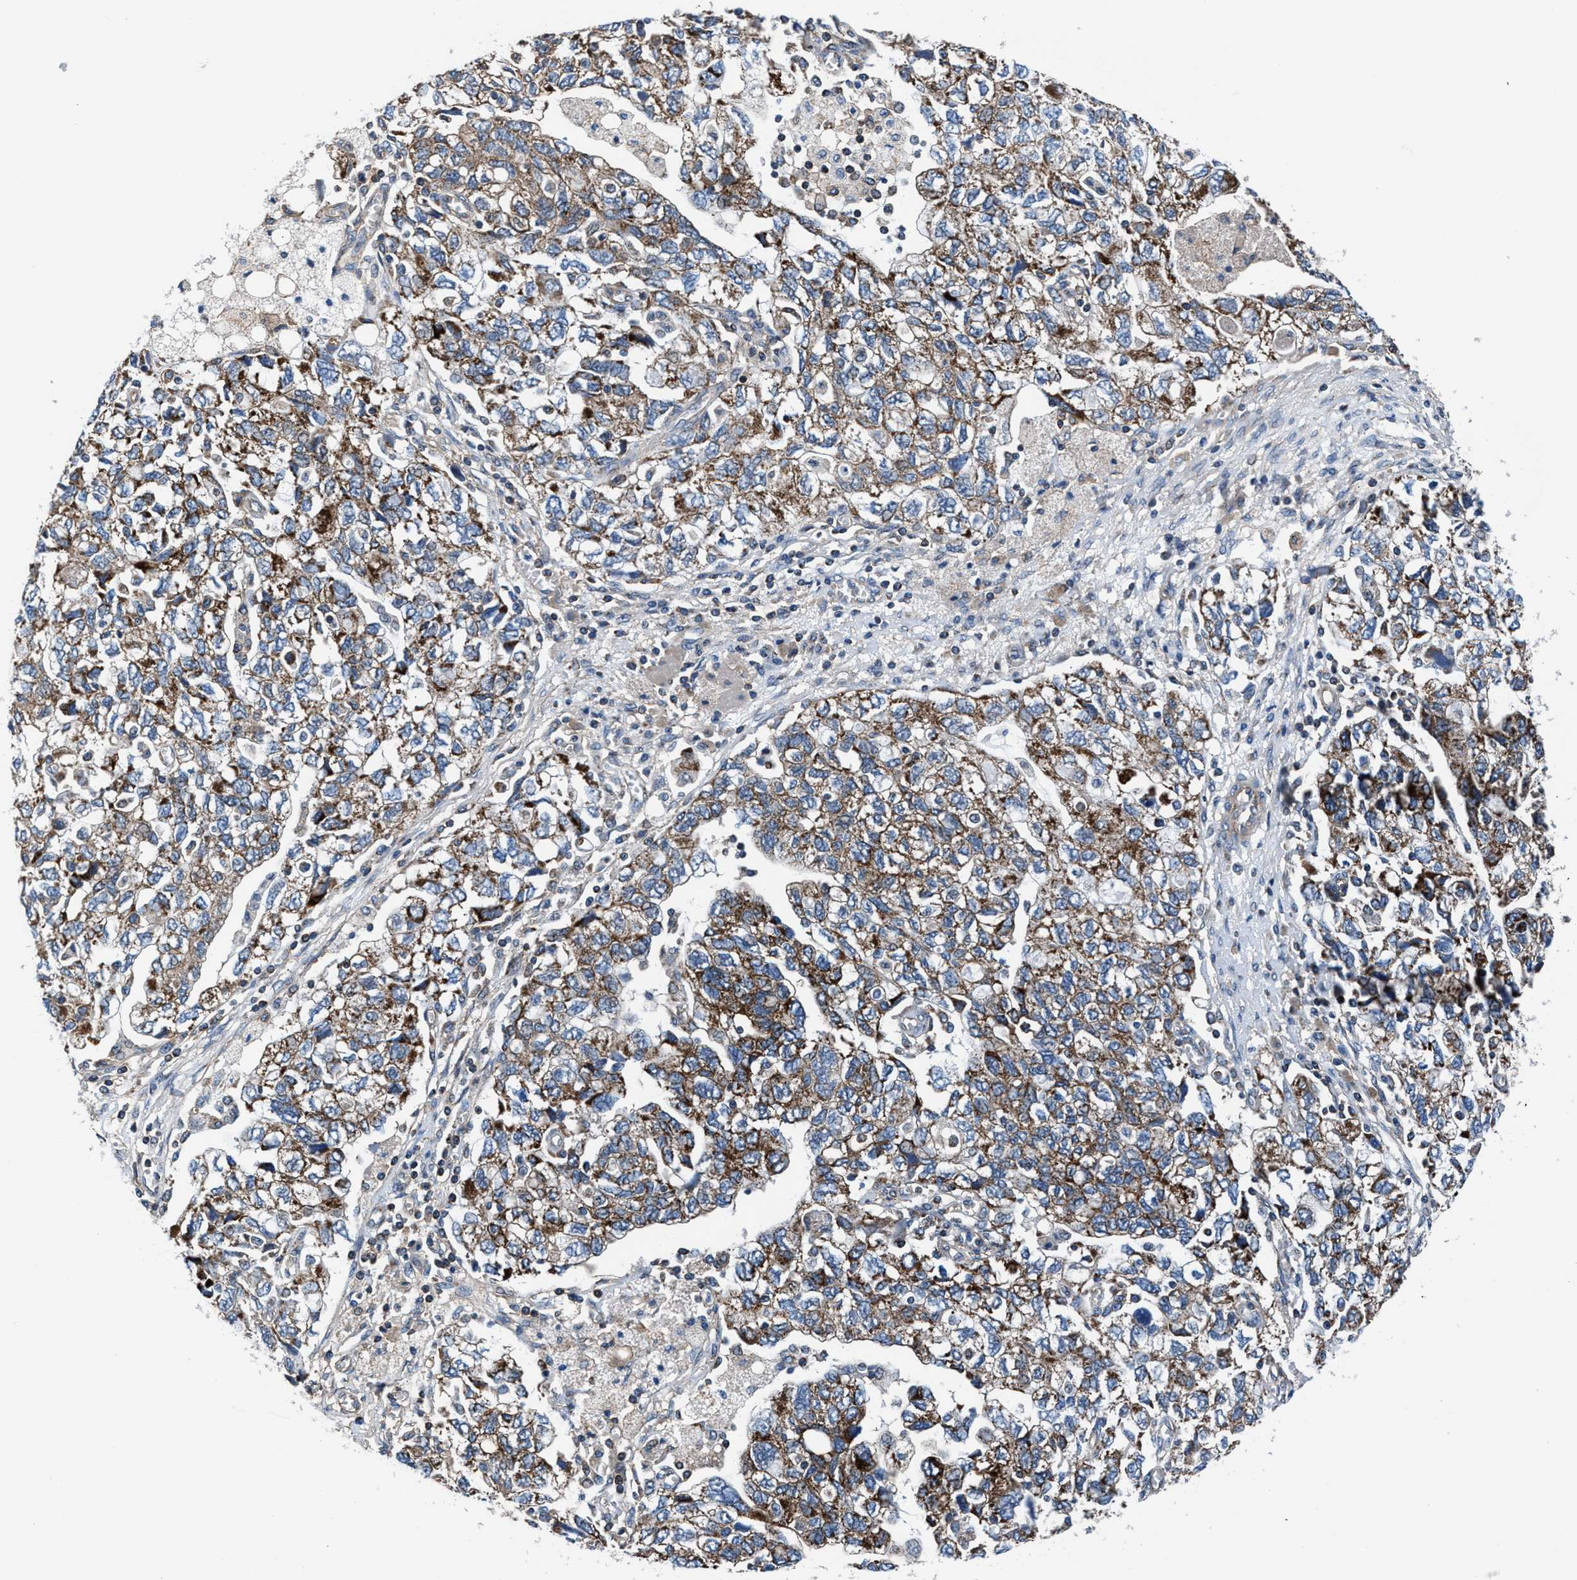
{"staining": {"intensity": "moderate", "quantity": ">75%", "location": "cytoplasmic/membranous"}, "tissue": "ovarian cancer", "cell_type": "Tumor cells", "image_type": "cancer", "snomed": [{"axis": "morphology", "description": "Carcinoma, NOS"}, {"axis": "morphology", "description": "Cystadenocarcinoma, serous, NOS"}, {"axis": "topography", "description": "Ovary"}], "caption": "Protein expression analysis of human carcinoma (ovarian) reveals moderate cytoplasmic/membranous expression in approximately >75% of tumor cells.", "gene": "NKTR", "patient": {"sex": "female", "age": 69}}